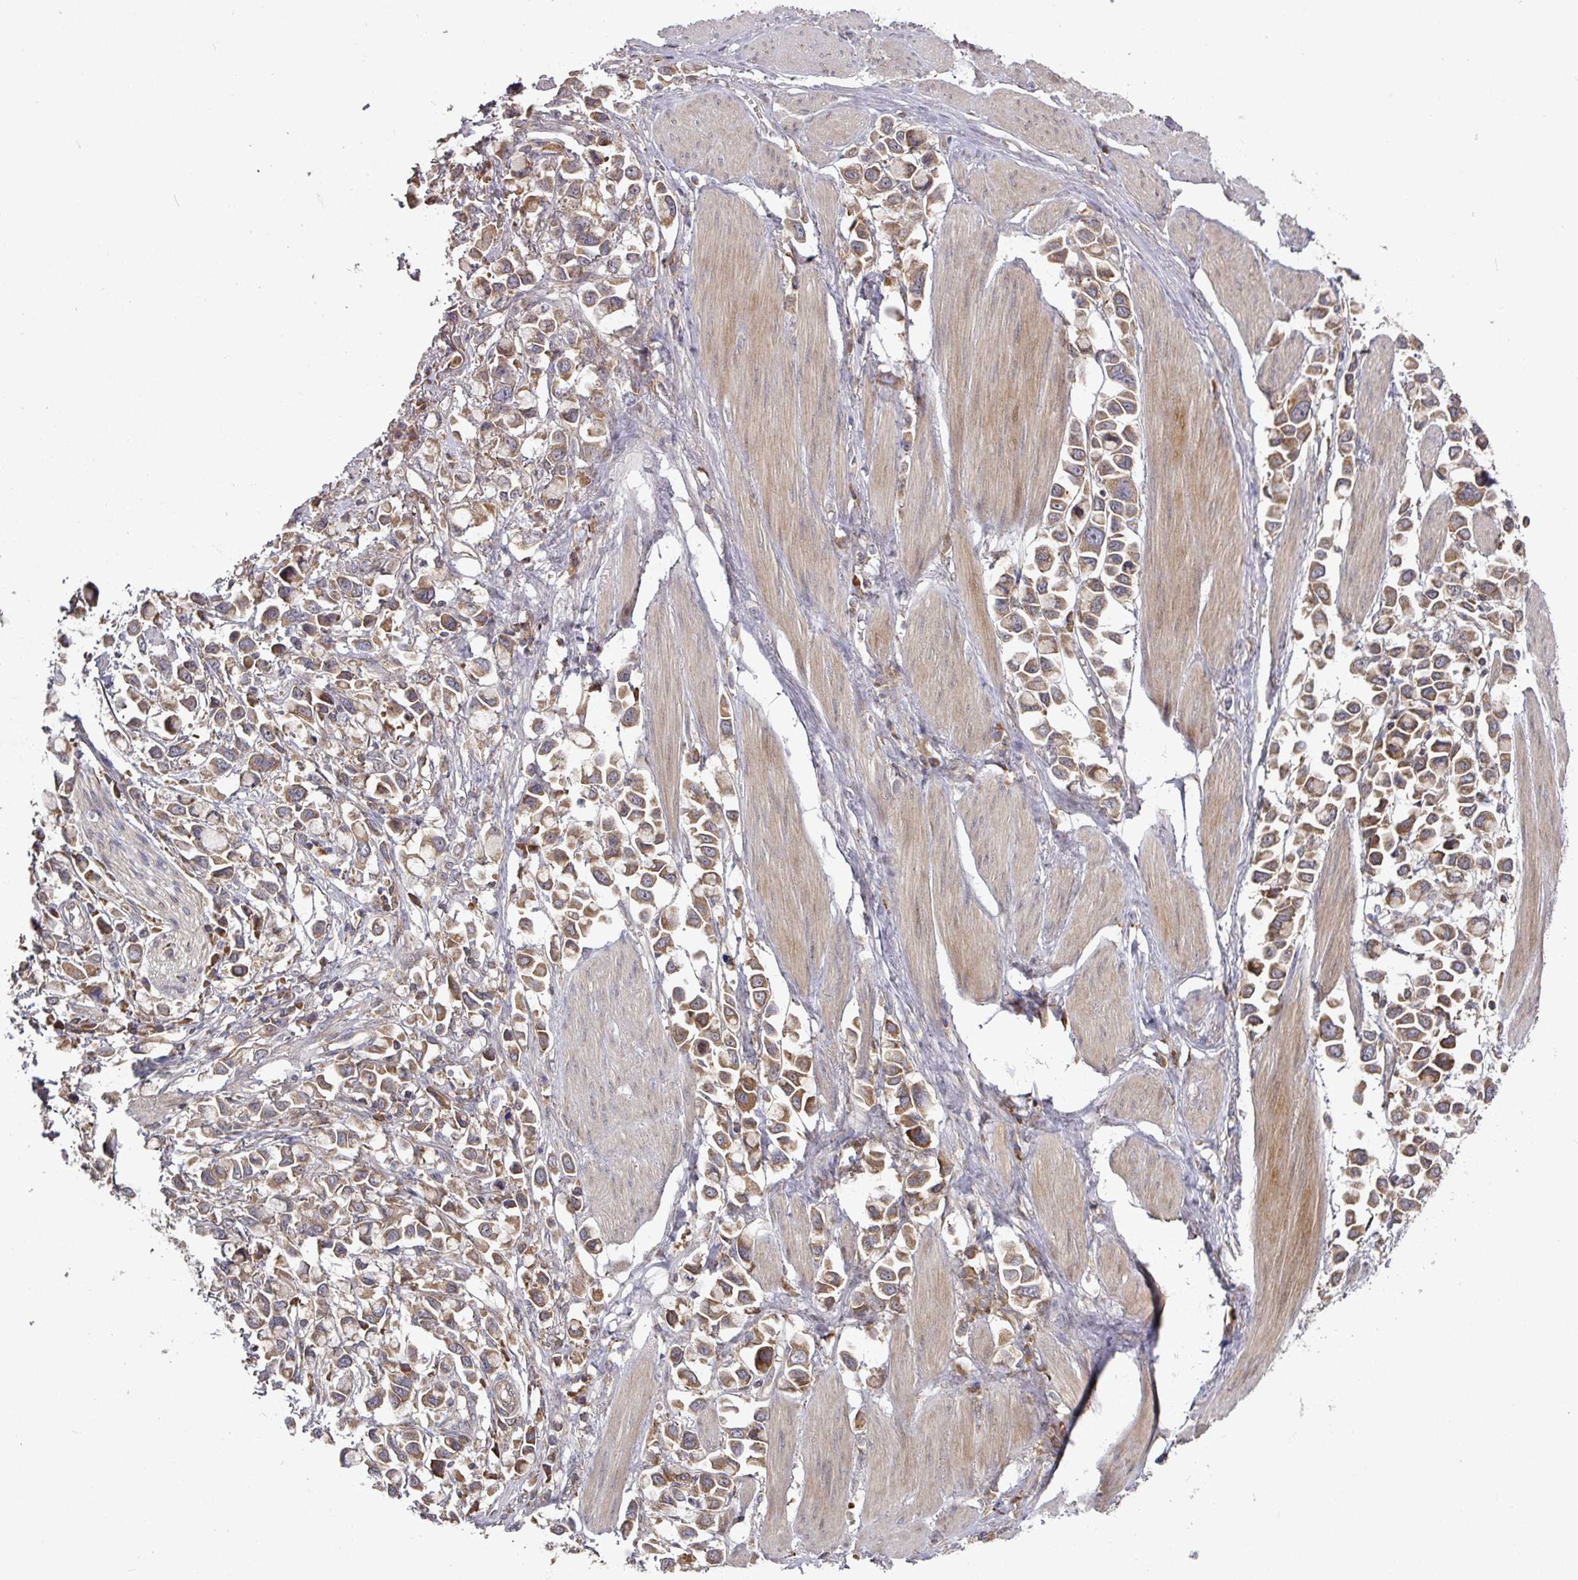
{"staining": {"intensity": "moderate", "quantity": ">75%", "location": "cytoplasmic/membranous"}, "tissue": "stomach cancer", "cell_type": "Tumor cells", "image_type": "cancer", "snomed": [{"axis": "morphology", "description": "Adenocarcinoma, NOS"}, {"axis": "topography", "description": "Stomach"}], "caption": "Immunohistochemical staining of human adenocarcinoma (stomach) reveals medium levels of moderate cytoplasmic/membranous protein expression in about >75% of tumor cells.", "gene": "CEP95", "patient": {"sex": "female", "age": 81}}